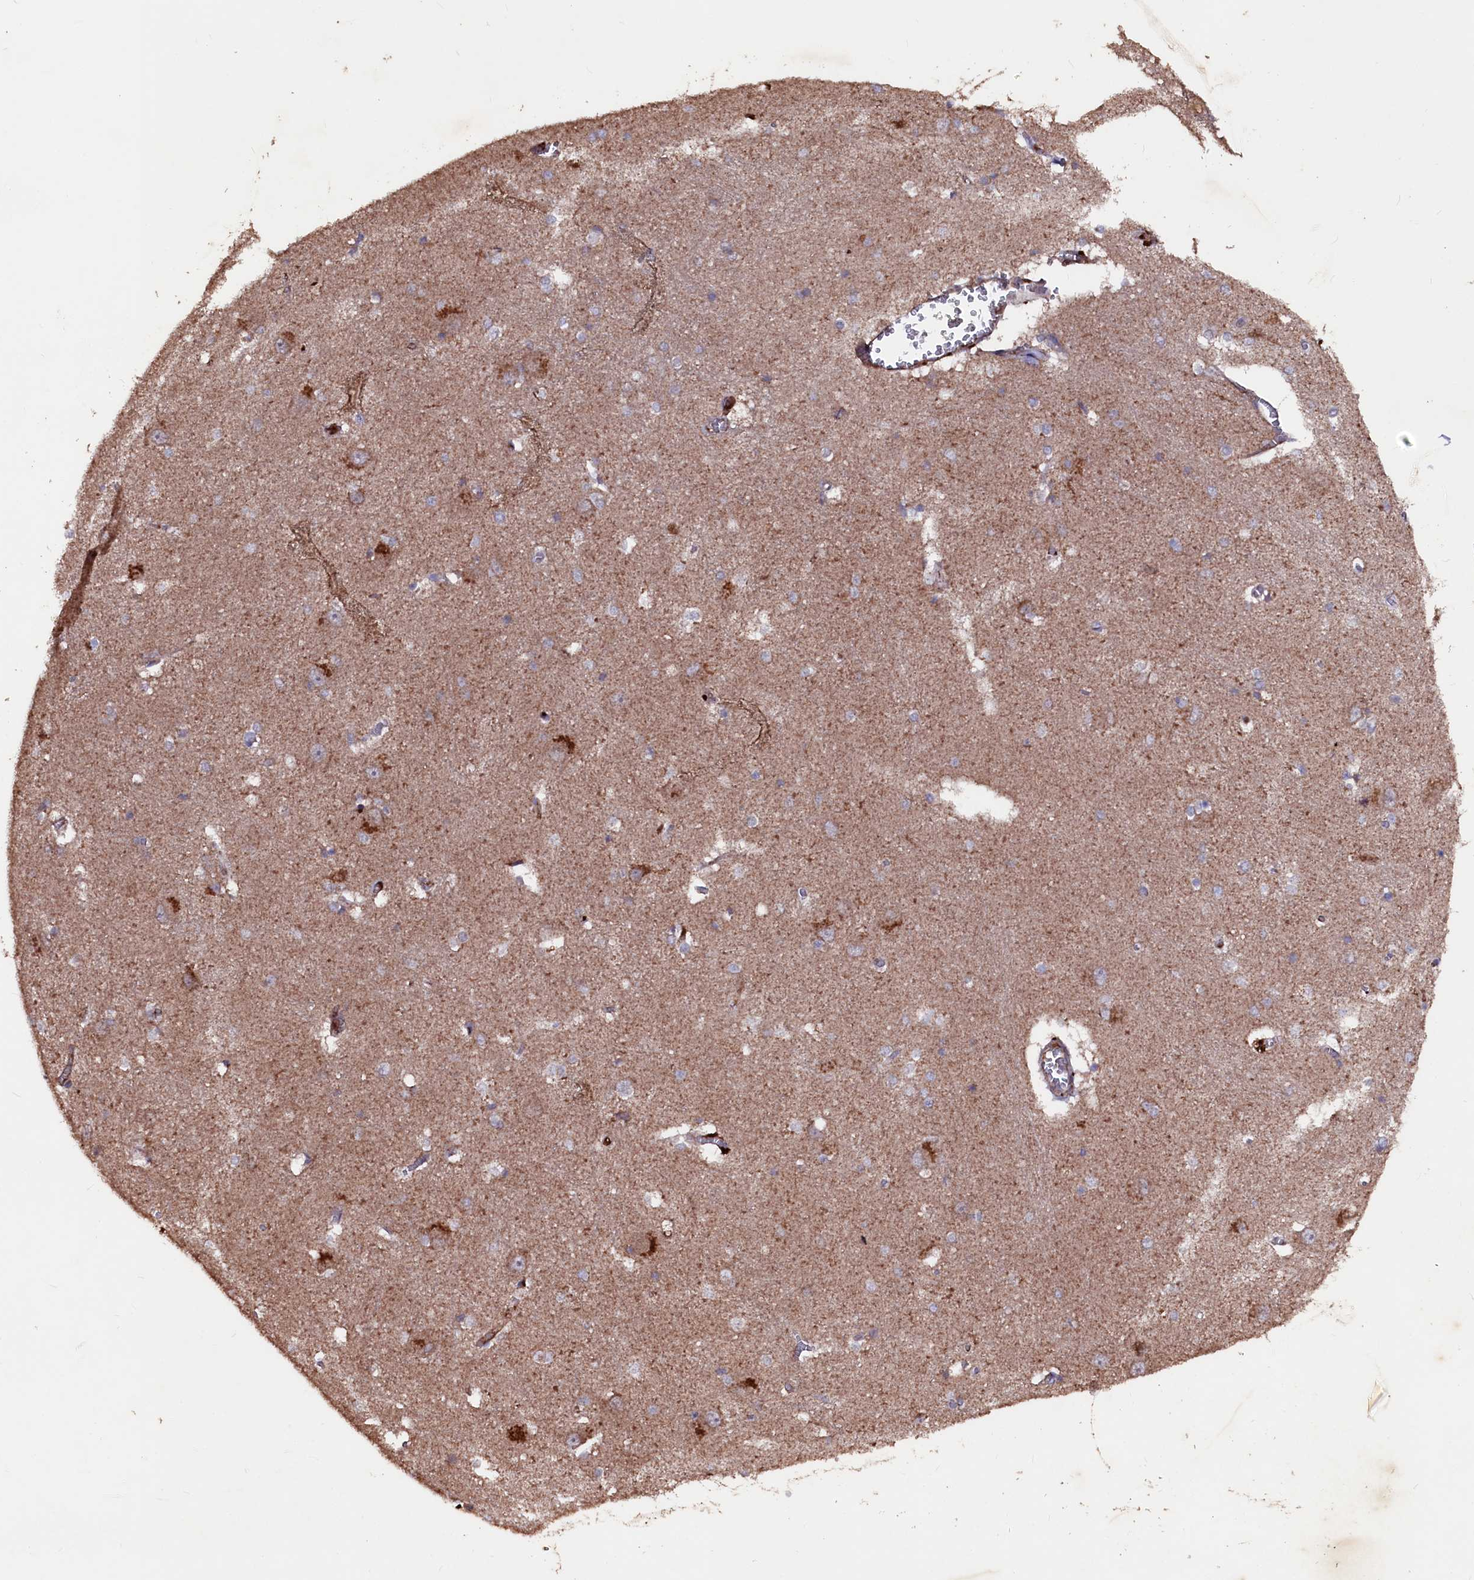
{"staining": {"intensity": "weak", "quantity": "25%-75%", "location": "cytoplasmic/membranous"}, "tissue": "caudate", "cell_type": "Glial cells", "image_type": "normal", "snomed": [{"axis": "morphology", "description": "Normal tissue, NOS"}, {"axis": "topography", "description": "Lateral ventricle wall"}], "caption": "Caudate stained for a protein shows weak cytoplasmic/membranous positivity in glial cells. The protein is shown in brown color, while the nuclei are stained blue.", "gene": "MYO1H", "patient": {"sex": "male", "age": 37}}